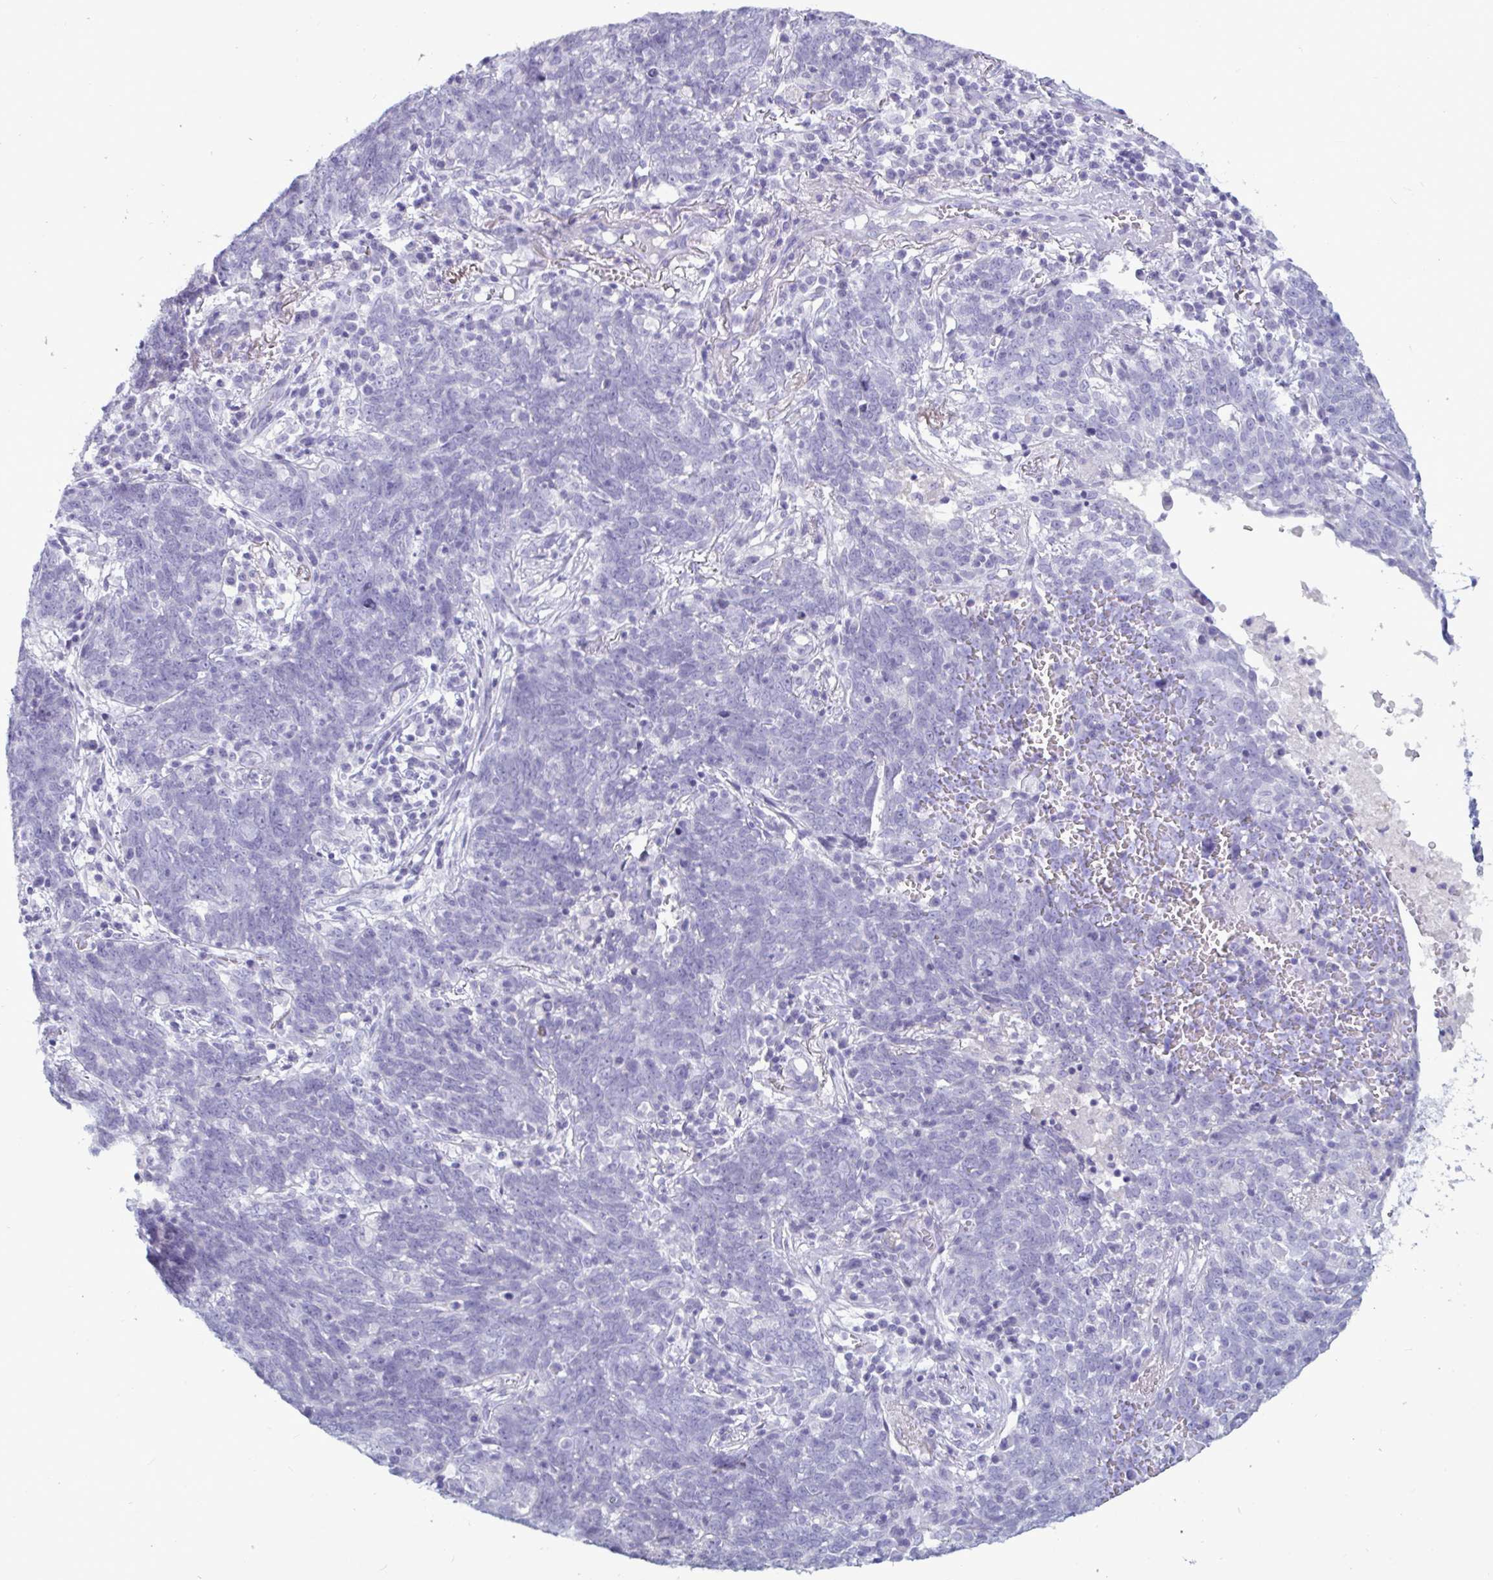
{"staining": {"intensity": "negative", "quantity": "none", "location": "none"}, "tissue": "lung cancer", "cell_type": "Tumor cells", "image_type": "cancer", "snomed": [{"axis": "morphology", "description": "Squamous cell carcinoma, NOS"}, {"axis": "topography", "description": "Lung"}], "caption": "DAB (3,3'-diaminobenzidine) immunohistochemical staining of lung cancer displays no significant positivity in tumor cells.", "gene": "BBS10", "patient": {"sex": "female", "age": 72}}